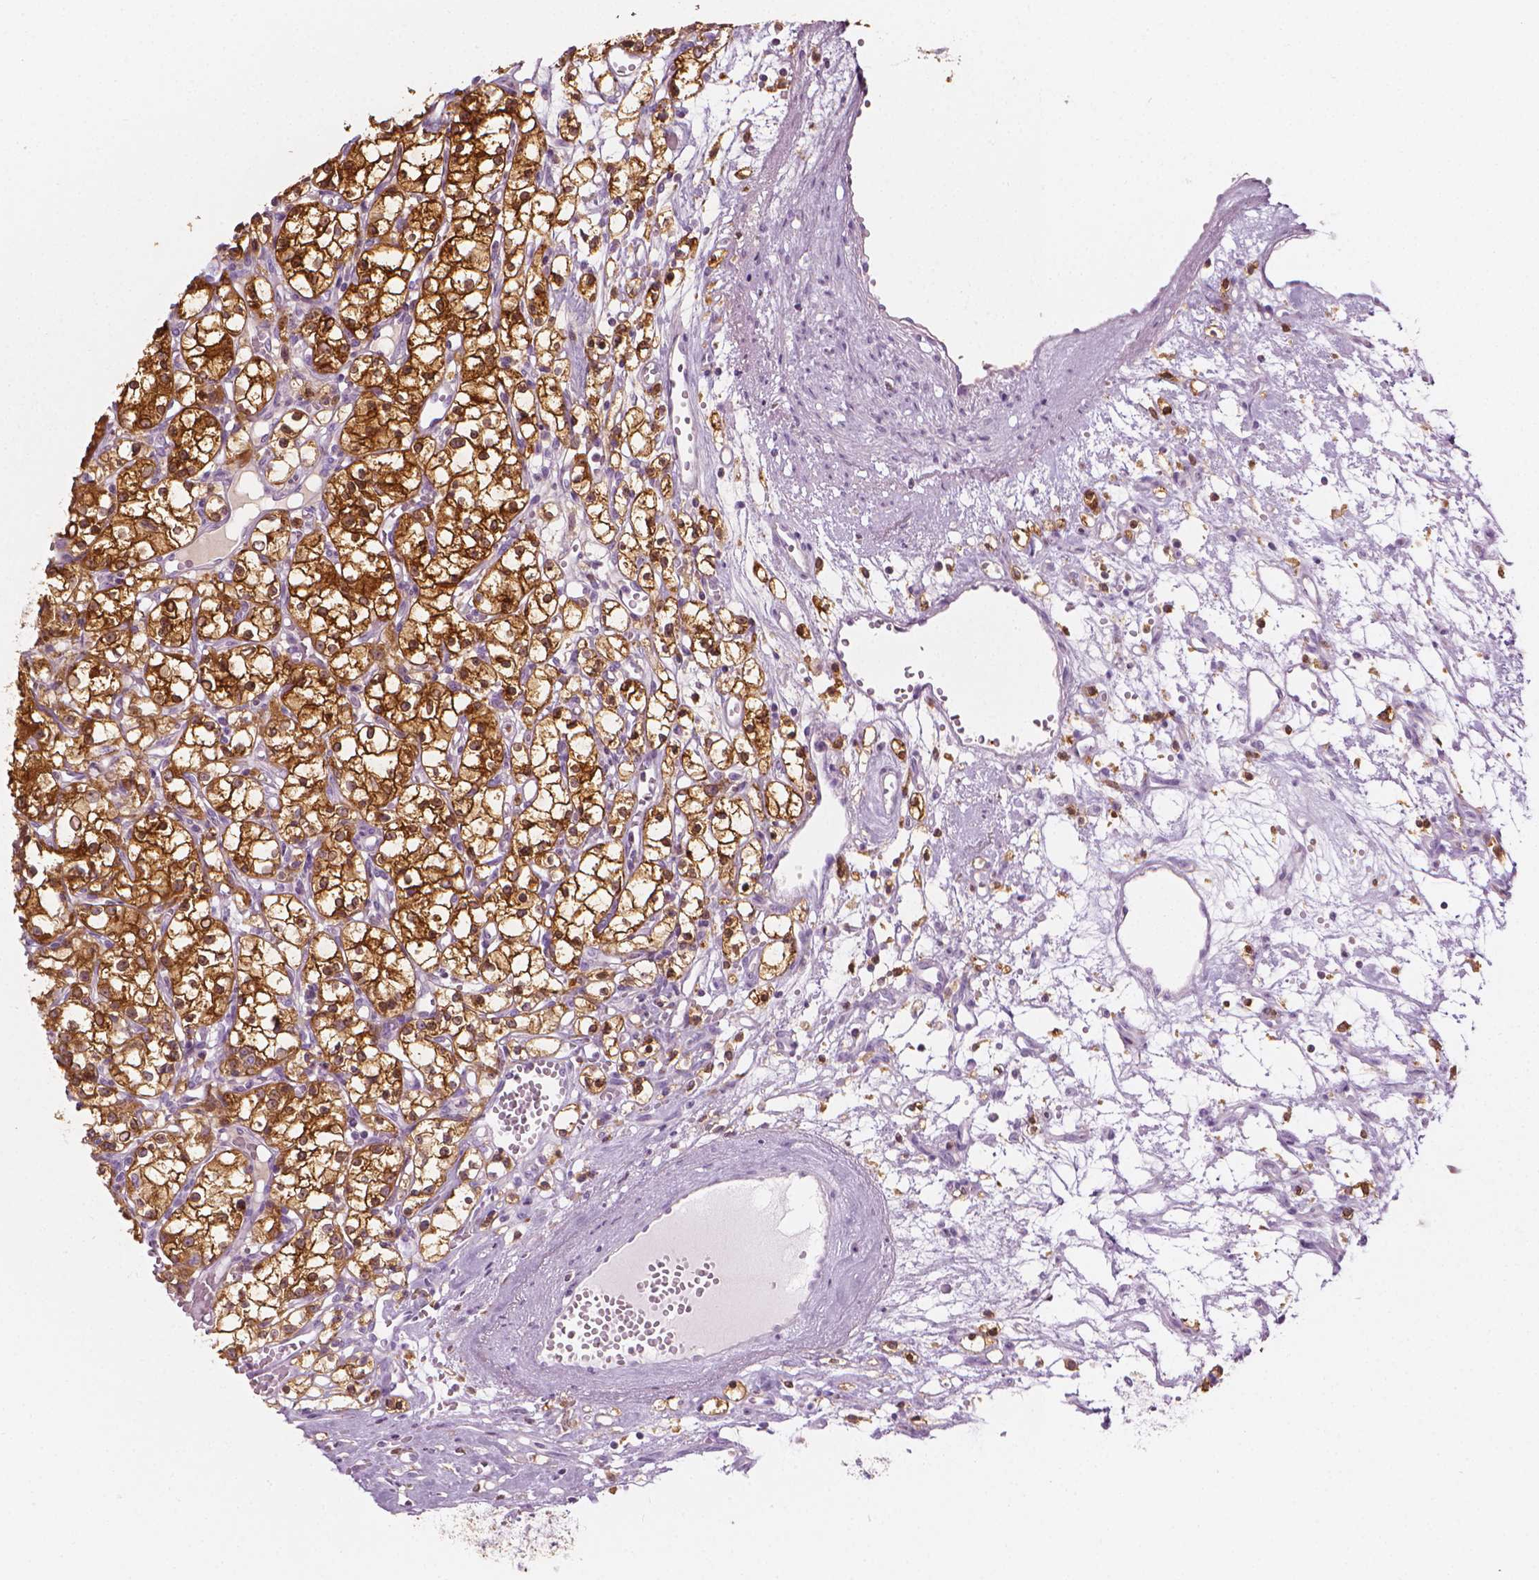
{"staining": {"intensity": "strong", "quantity": ">75%", "location": "cytoplasmic/membranous"}, "tissue": "renal cancer", "cell_type": "Tumor cells", "image_type": "cancer", "snomed": [{"axis": "morphology", "description": "Adenocarcinoma, NOS"}, {"axis": "topography", "description": "Kidney"}], "caption": "Renal adenocarcinoma tissue shows strong cytoplasmic/membranous expression in about >75% of tumor cells, visualized by immunohistochemistry.", "gene": "SHMT1", "patient": {"sex": "female", "age": 59}}